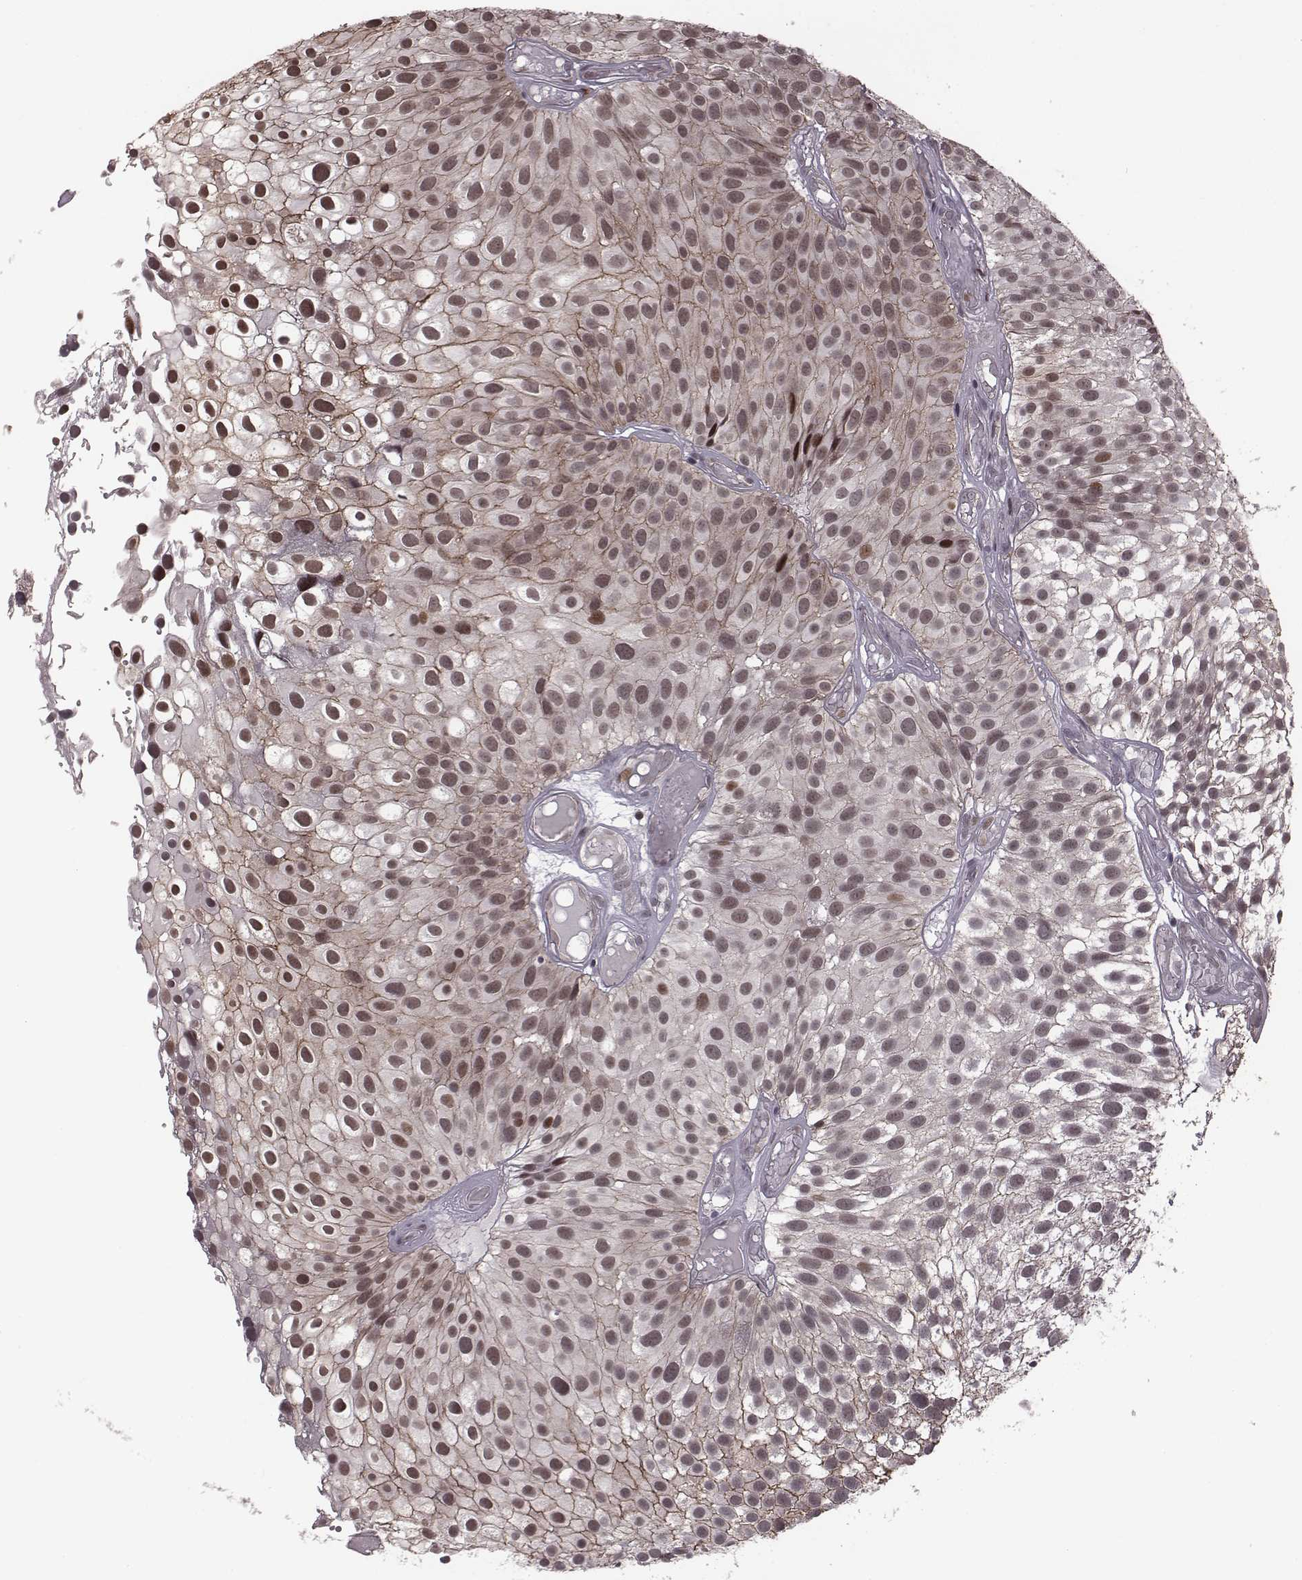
{"staining": {"intensity": "weak", "quantity": ">75%", "location": "cytoplasmic/membranous,nuclear"}, "tissue": "urothelial cancer", "cell_type": "Tumor cells", "image_type": "cancer", "snomed": [{"axis": "morphology", "description": "Urothelial carcinoma, Low grade"}, {"axis": "topography", "description": "Urinary bladder"}], "caption": "High-magnification brightfield microscopy of low-grade urothelial carcinoma stained with DAB (3,3'-diaminobenzidine) (brown) and counterstained with hematoxylin (blue). tumor cells exhibit weak cytoplasmic/membranous and nuclear positivity is seen in about>75% of cells.", "gene": "RPL3", "patient": {"sex": "male", "age": 79}}